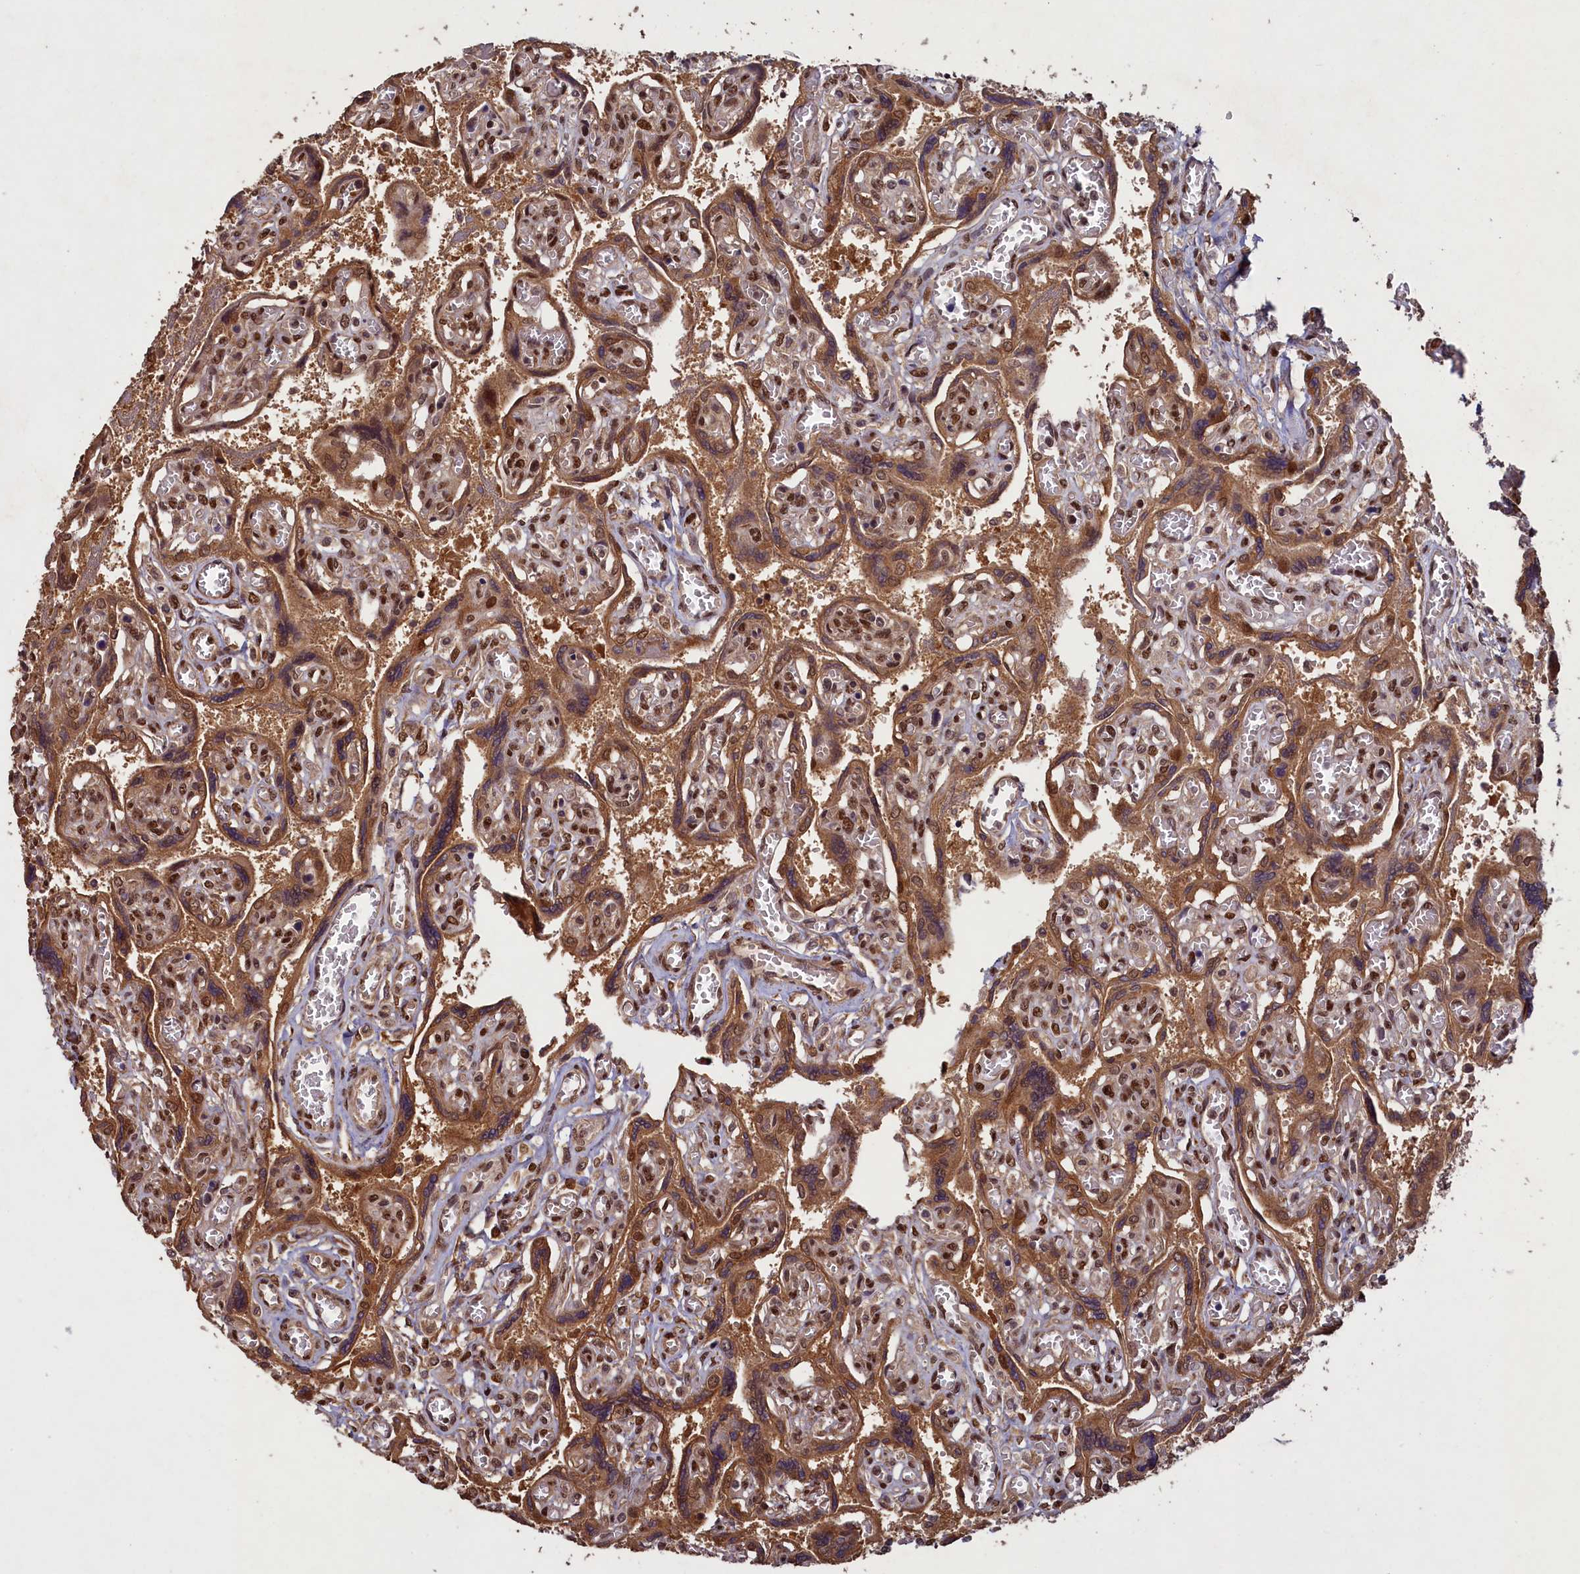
{"staining": {"intensity": "strong", "quantity": ">75%", "location": "cytoplasmic/membranous,nuclear"}, "tissue": "placenta", "cell_type": "Trophoblastic cells", "image_type": "normal", "snomed": [{"axis": "morphology", "description": "Normal tissue, NOS"}, {"axis": "topography", "description": "Placenta"}], "caption": "About >75% of trophoblastic cells in normal placenta display strong cytoplasmic/membranous,nuclear protein staining as visualized by brown immunohistochemical staining.", "gene": "NAE1", "patient": {"sex": "female", "age": 39}}